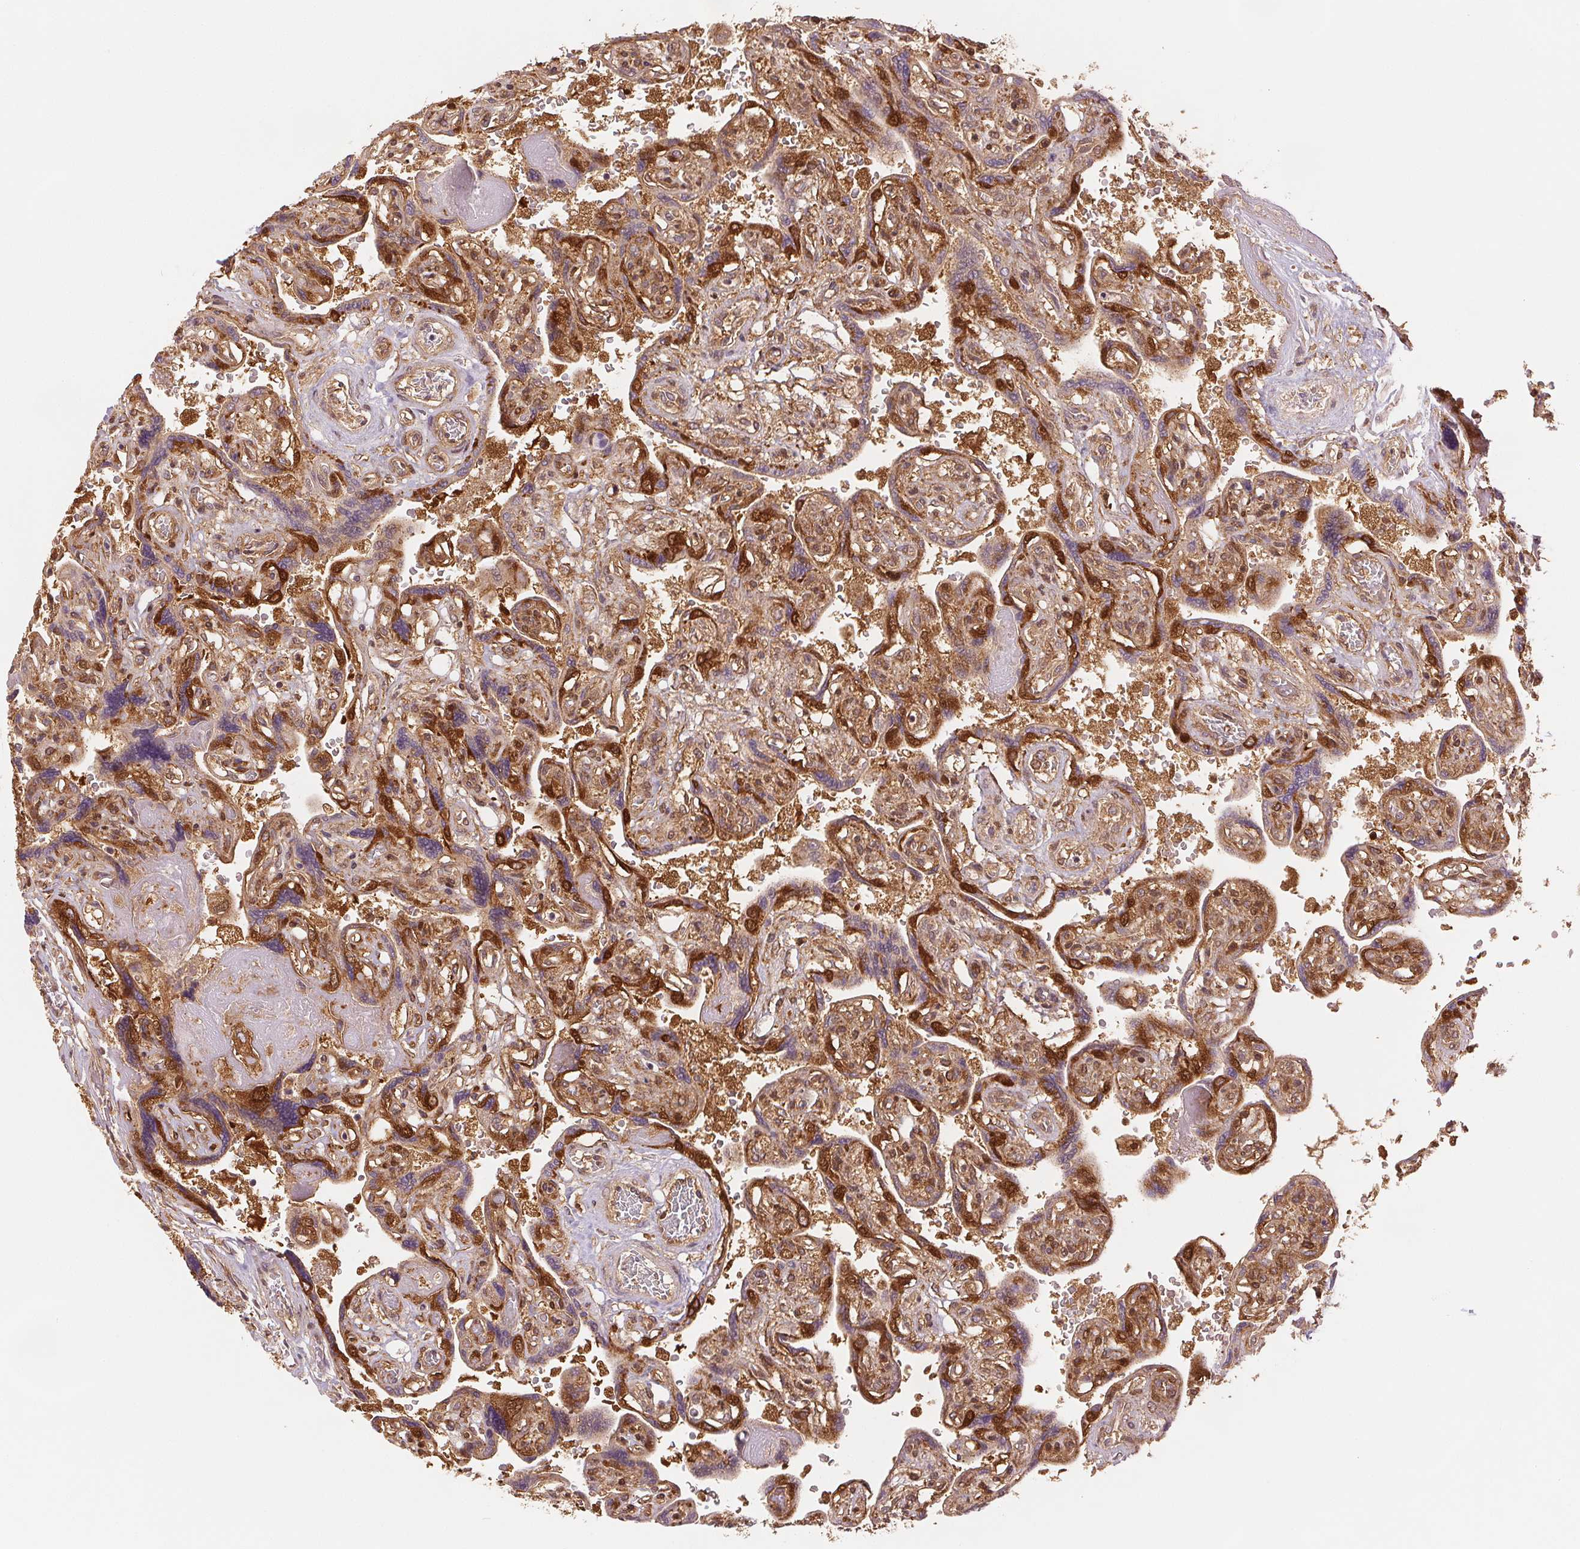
{"staining": {"intensity": "moderate", "quantity": ">75%", "location": "cytoplasmic/membranous"}, "tissue": "placenta", "cell_type": "Decidual cells", "image_type": "normal", "snomed": [{"axis": "morphology", "description": "Normal tissue, NOS"}, {"axis": "topography", "description": "Placenta"}], "caption": "A medium amount of moderate cytoplasmic/membranous expression is seen in approximately >75% of decidual cells in benign placenta.", "gene": "DIAPH2", "patient": {"sex": "female", "age": 32}}